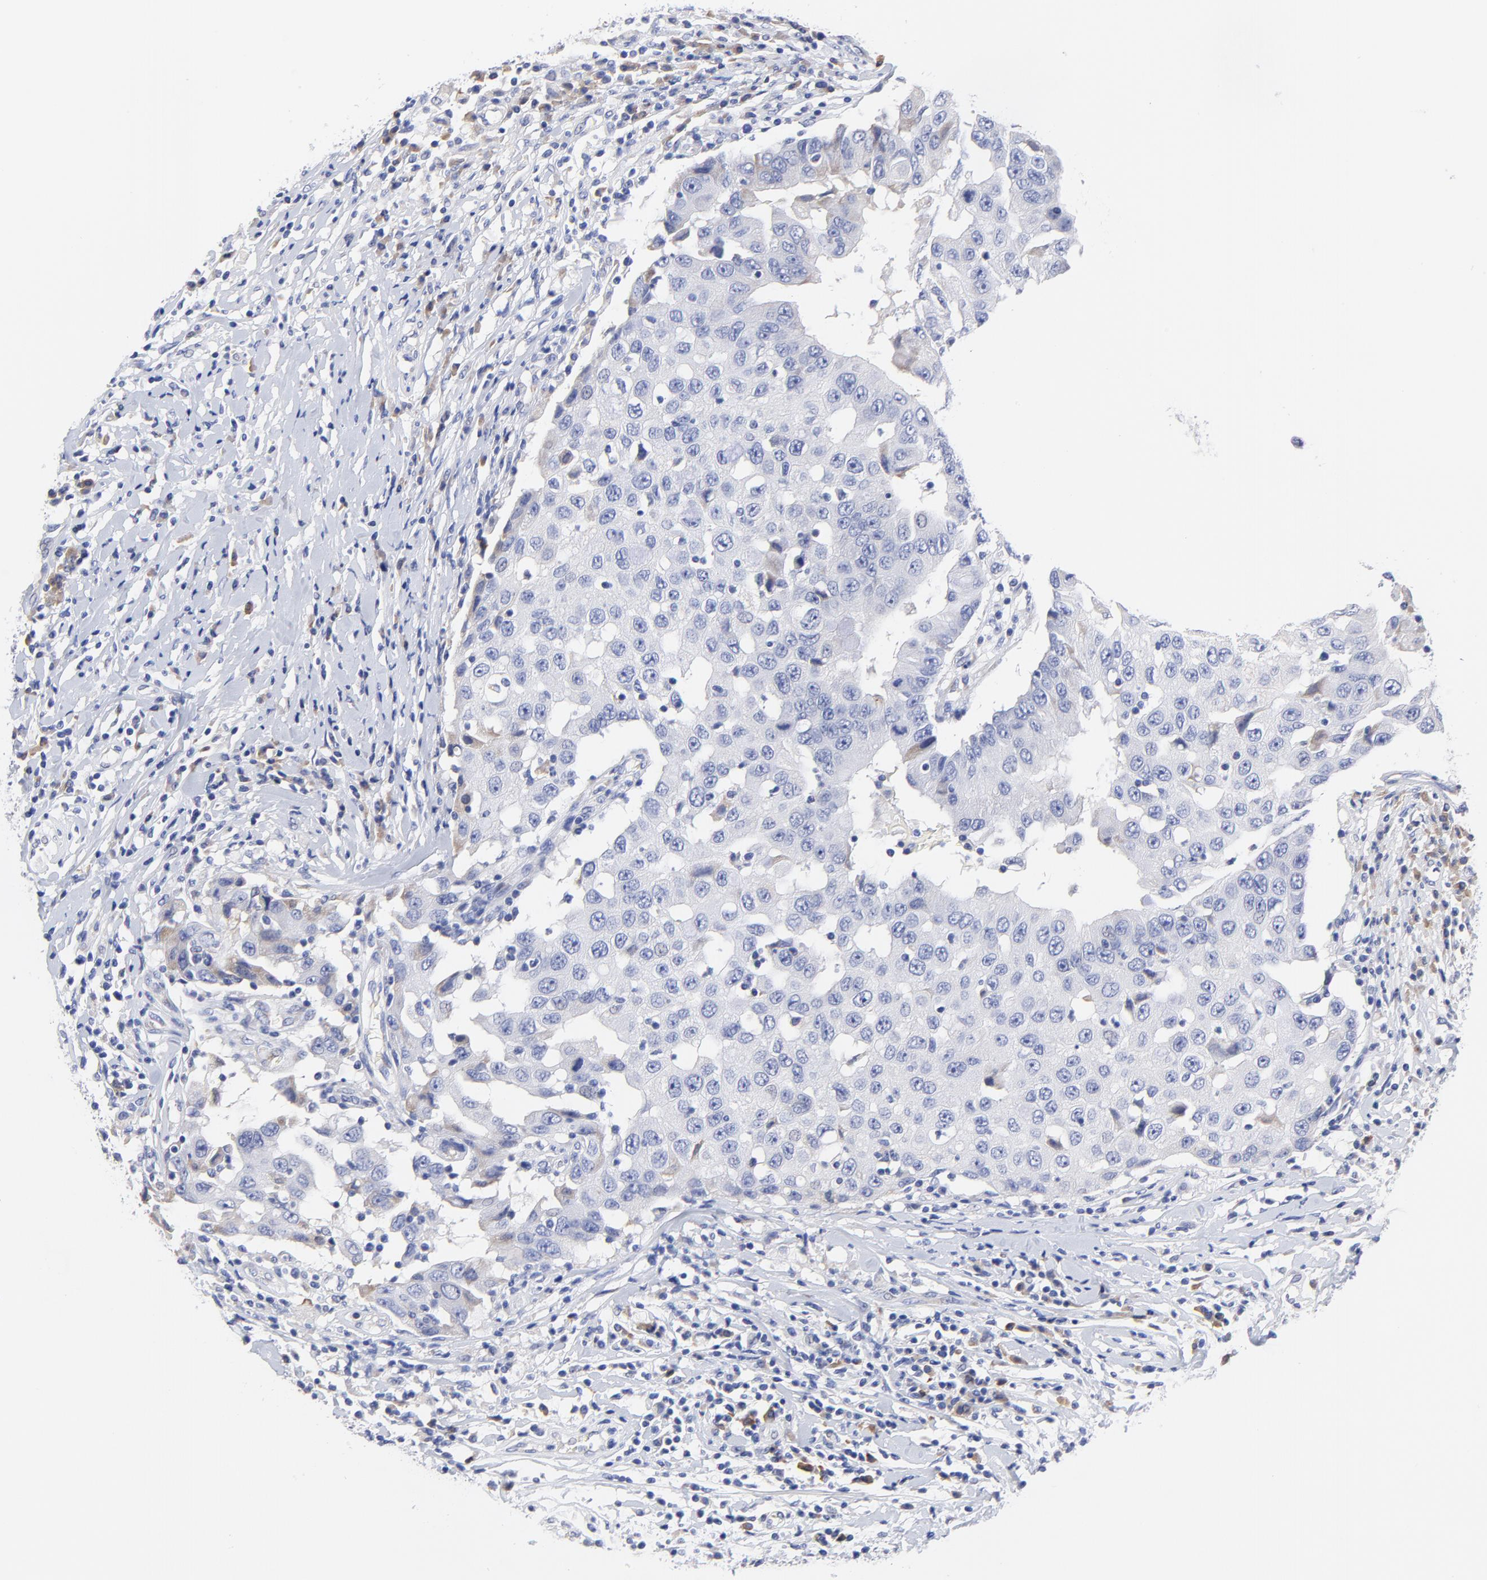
{"staining": {"intensity": "weak", "quantity": "<25%", "location": "cytoplasmic/membranous"}, "tissue": "breast cancer", "cell_type": "Tumor cells", "image_type": "cancer", "snomed": [{"axis": "morphology", "description": "Duct carcinoma"}, {"axis": "topography", "description": "Breast"}], "caption": "Tumor cells are negative for protein expression in human intraductal carcinoma (breast).", "gene": "LAX1", "patient": {"sex": "female", "age": 27}}